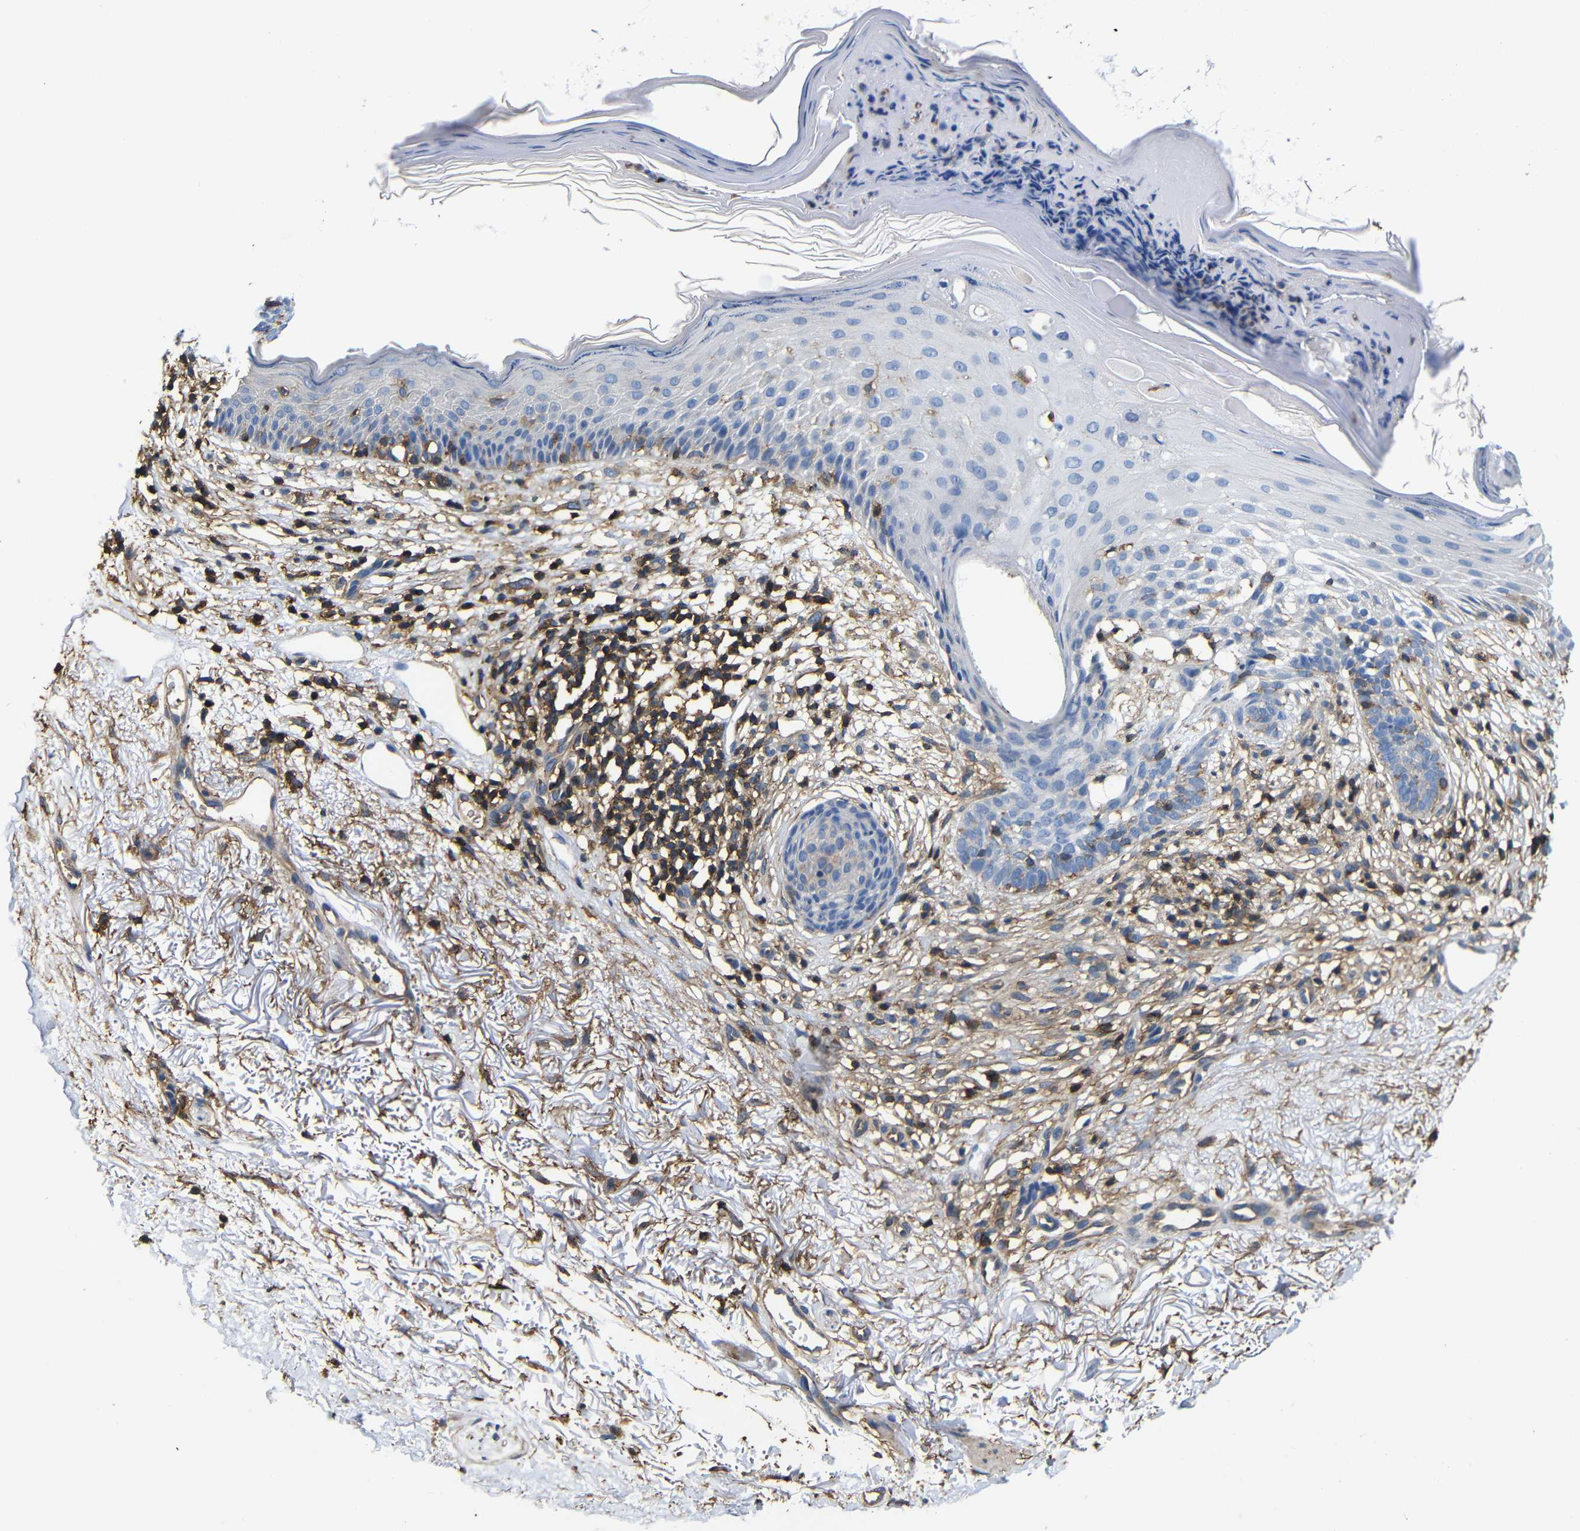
{"staining": {"intensity": "negative", "quantity": "none", "location": "none"}, "tissue": "skin cancer", "cell_type": "Tumor cells", "image_type": "cancer", "snomed": [{"axis": "morphology", "description": "Basal cell carcinoma"}, {"axis": "topography", "description": "Skin"}], "caption": "High power microscopy histopathology image of an IHC histopathology image of skin basal cell carcinoma, revealing no significant staining in tumor cells.", "gene": "PI4KA", "patient": {"sex": "female", "age": 70}}